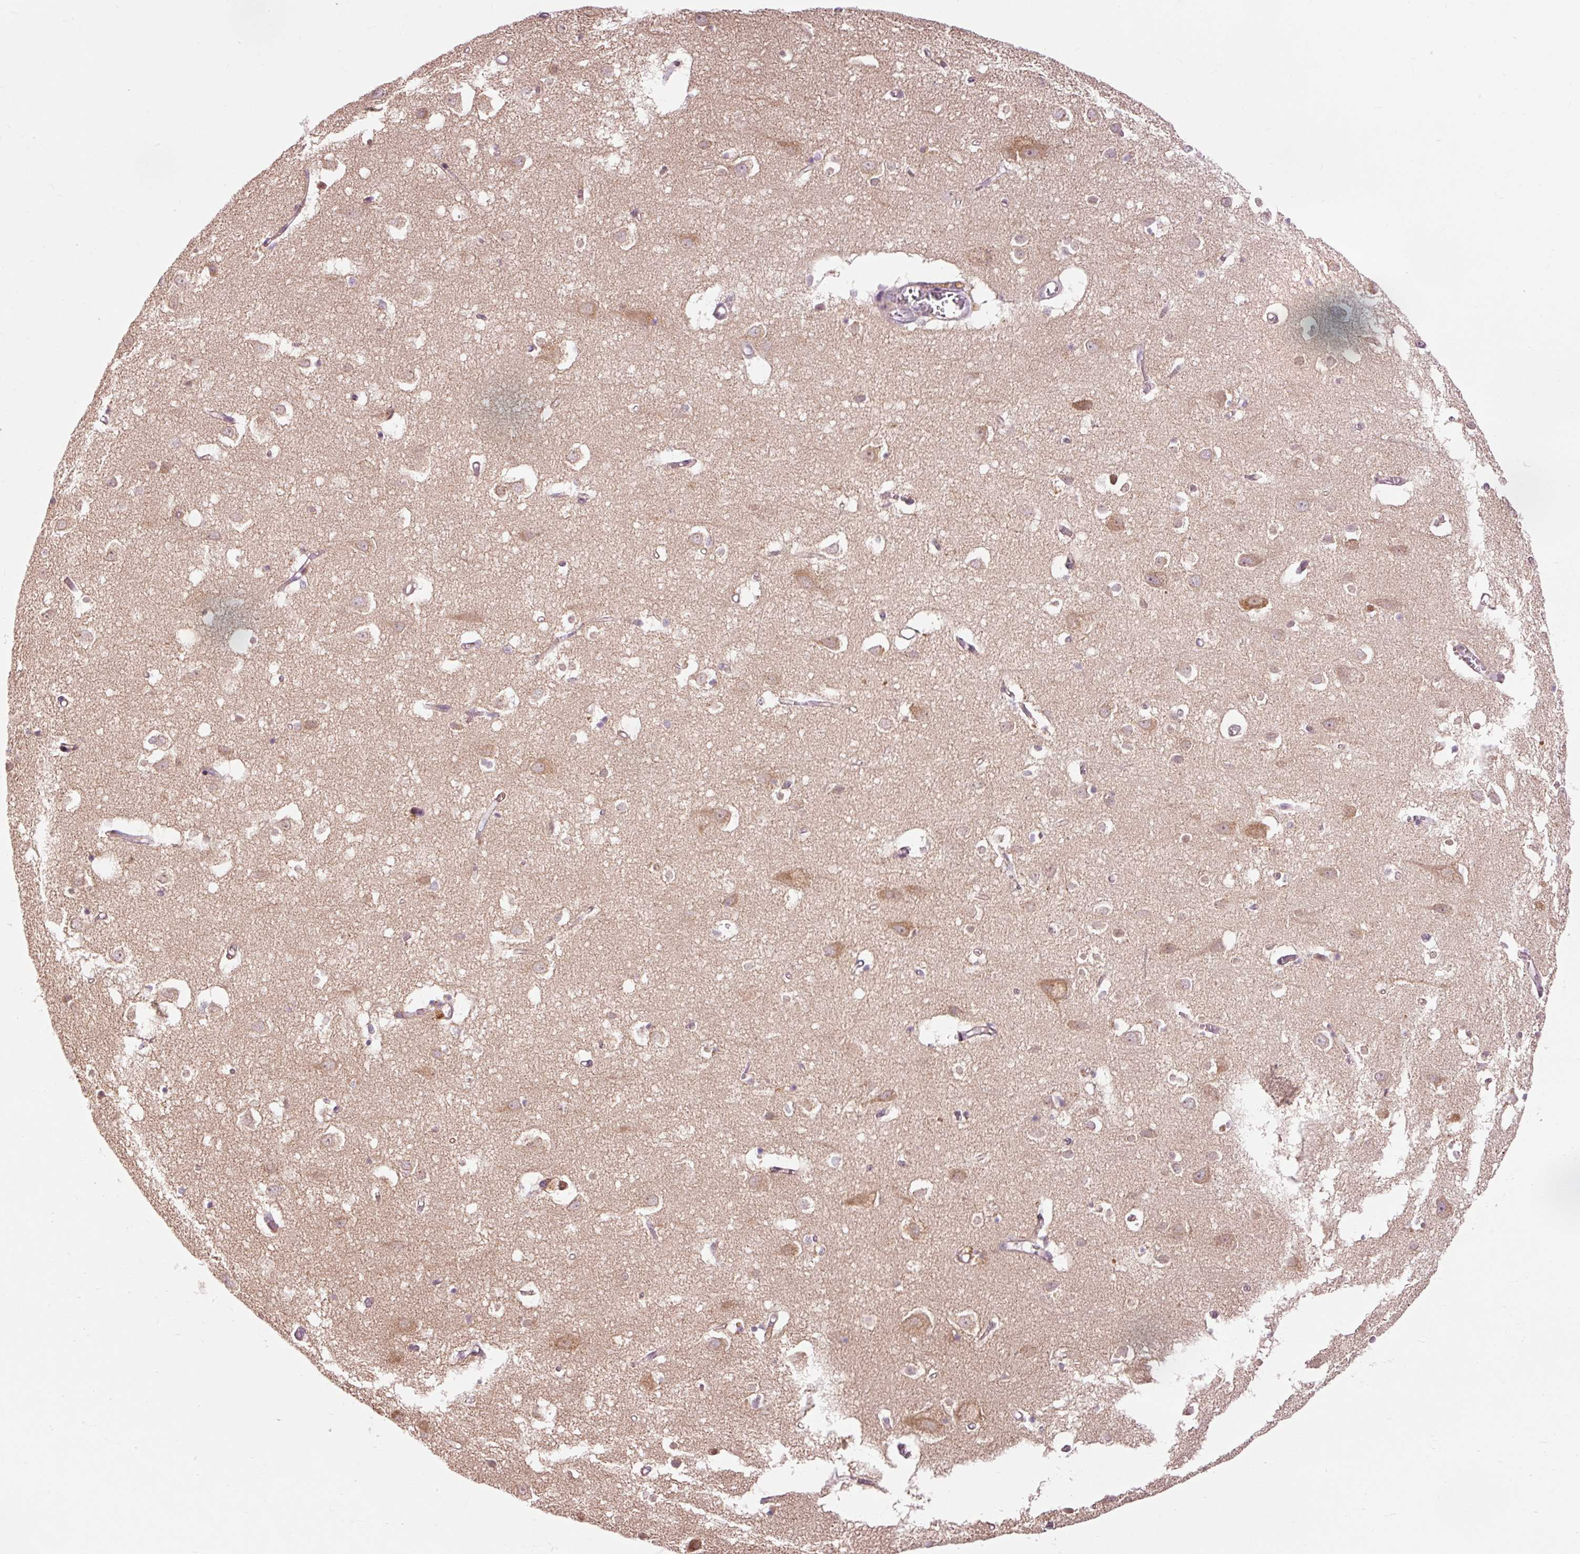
{"staining": {"intensity": "weak", "quantity": ">75%", "location": "cytoplasmic/membranous"}, "tissue": "cerebral cortex", "cell_type": "Endothelial cells", "image_type": "normal", "snomed": [{"axis": "morphology", "description": "Normal tissue, NOS"}, {"axis": "topography", "description": "Cerebral cortex"}], "caption": "A low amount of weak cytoplasmic/membranous positivity is present in approximately >75% of endothelial cells in unremarkable cerebral cortex.", "gene": "PRDX5", "patient": {"sex": "male", "age": 70}}